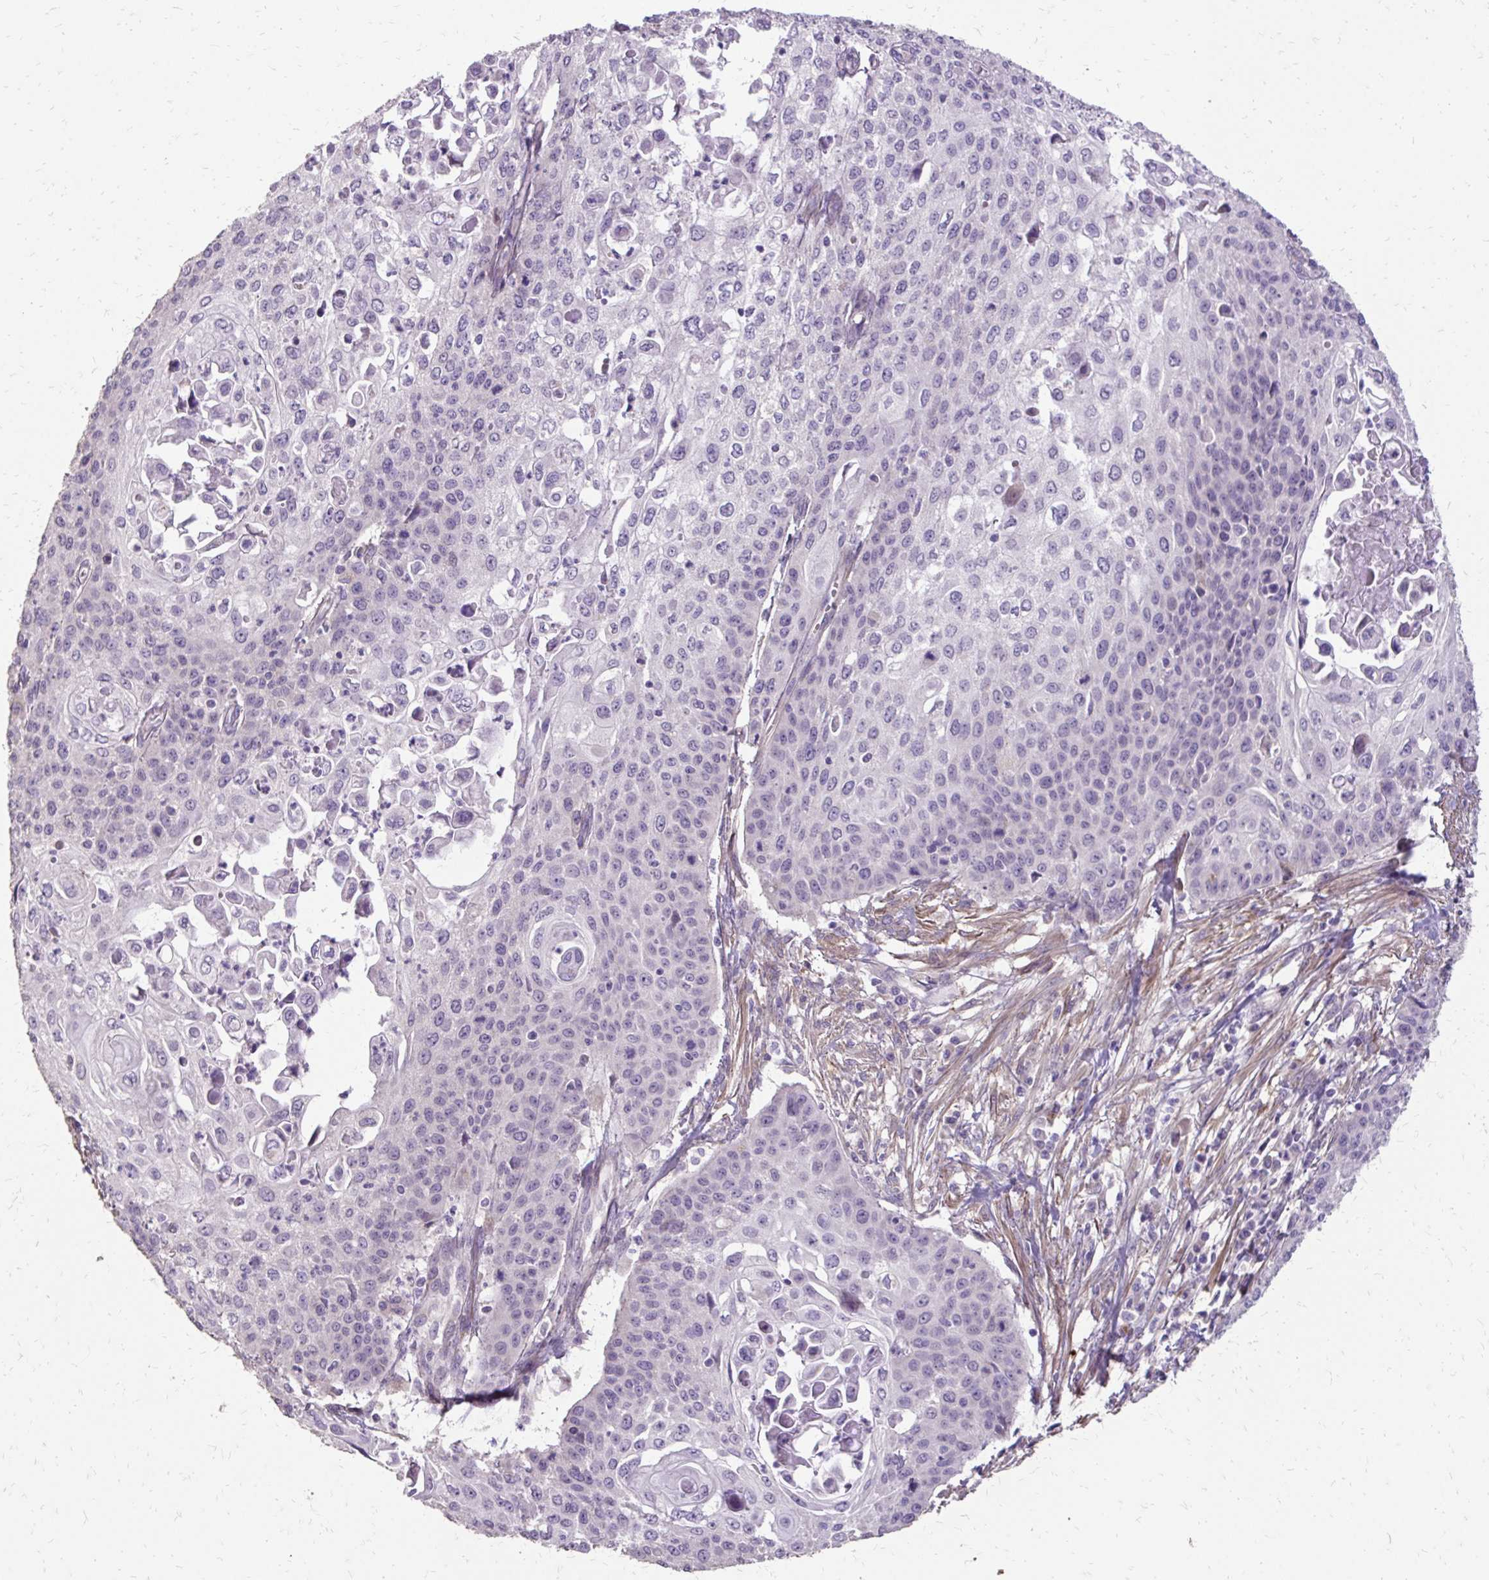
{"staining": {"intensity": "negative", "quantity": "none", "location": "none"}, "tissue": "cervical cancer", "cell_type": "Tumor cells", "image_type": "cancer", "snomed": [{"axis": "morphology", "description": "Squamous cell carcinoma, NOS"}, {"axis": "topography", "description": "Cervix"}], "caption": "This is a photomicrograph of IHC staining of squamous cell carcinoma (cervical), which shows no positivity in tumor cells.", "gene": "MYORG", "patient": {"sex": "female", "age": 65}}